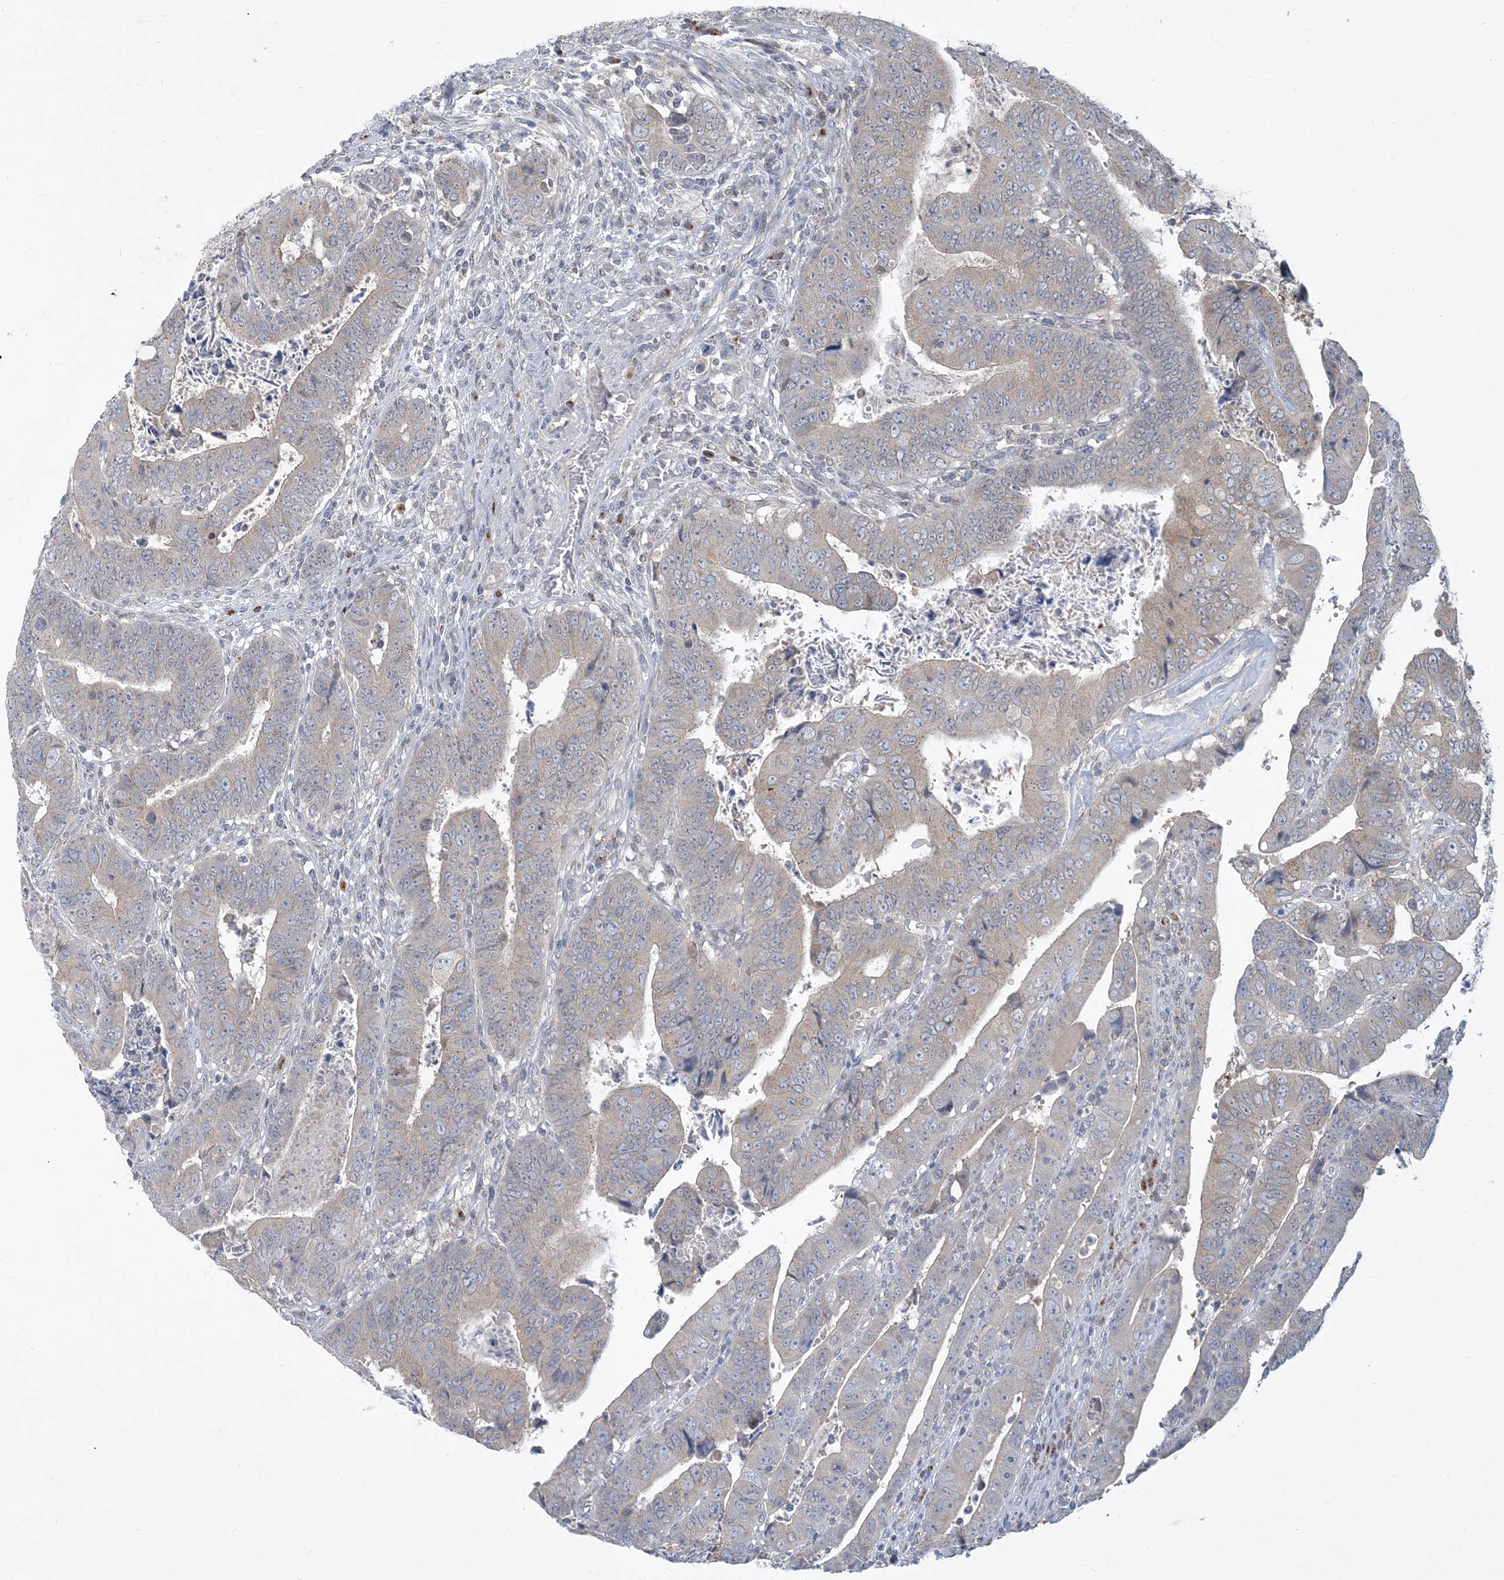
{"staining": {"intensity": "weak", "quantity": "25%-75%", "location": "cytoplasmic/membranous"}, "tissue": "colorectal cancer", "cell_type": "Tumor cells", "image_type": "cancer", "snomed": [{"axis": "morphology", "description": "Normal tissue, NOS"}, {"axis": "morphology", "description": "Adenocarcinoma, NOS"}, {"axis": "topography", "description": "Rectum"}], "caption": "An image of colorectal cancer (adenocarcinoma) stained for a protein reveals weak cytoplasmic/membranous brown staining in tumor cells.", "gene": "CCDC14", "patient": {"sex": "female", "age": 65}}